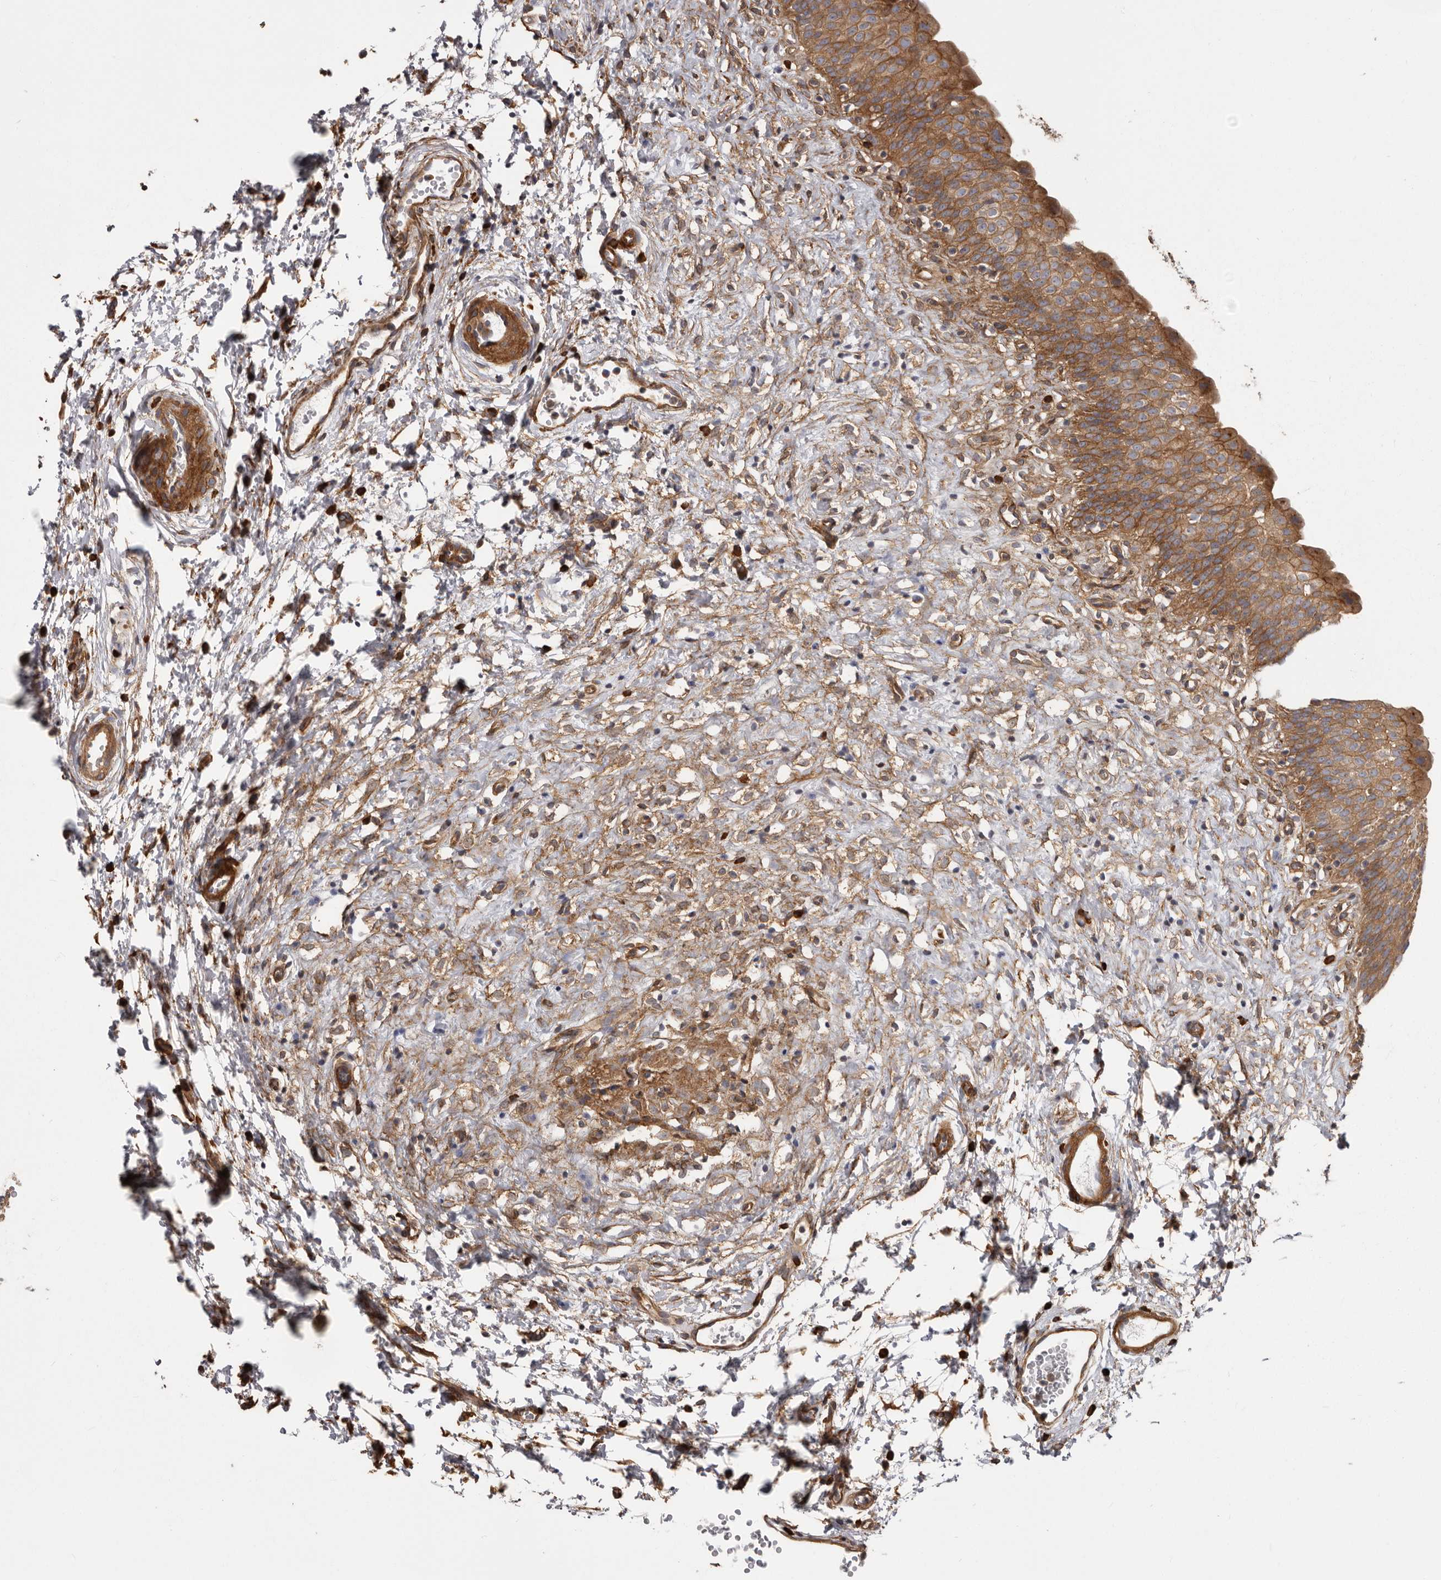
{"staining": {"intensity": "strong", "quantity": ">75%", "location": "cytoplasmic/membranous"}, "tissue": "urinary bladder", "cell_type": "Urothelial cells", "image_type": "normal", "snomed": [{"axis": "morphology", "description": "Normal tissue, NOS"}, {"axis": "topography", "description": "Urinary bladder"}], "caption": "High-power microscopy captured an immunohistochemistry (IHC) micrograph of normal urinary bladder, revealing strong cytoplasmic/membranous expression in about >75% of urothelial cells.", "gene": "ENAH", "patient": {"sex": "male", "age": 51}}